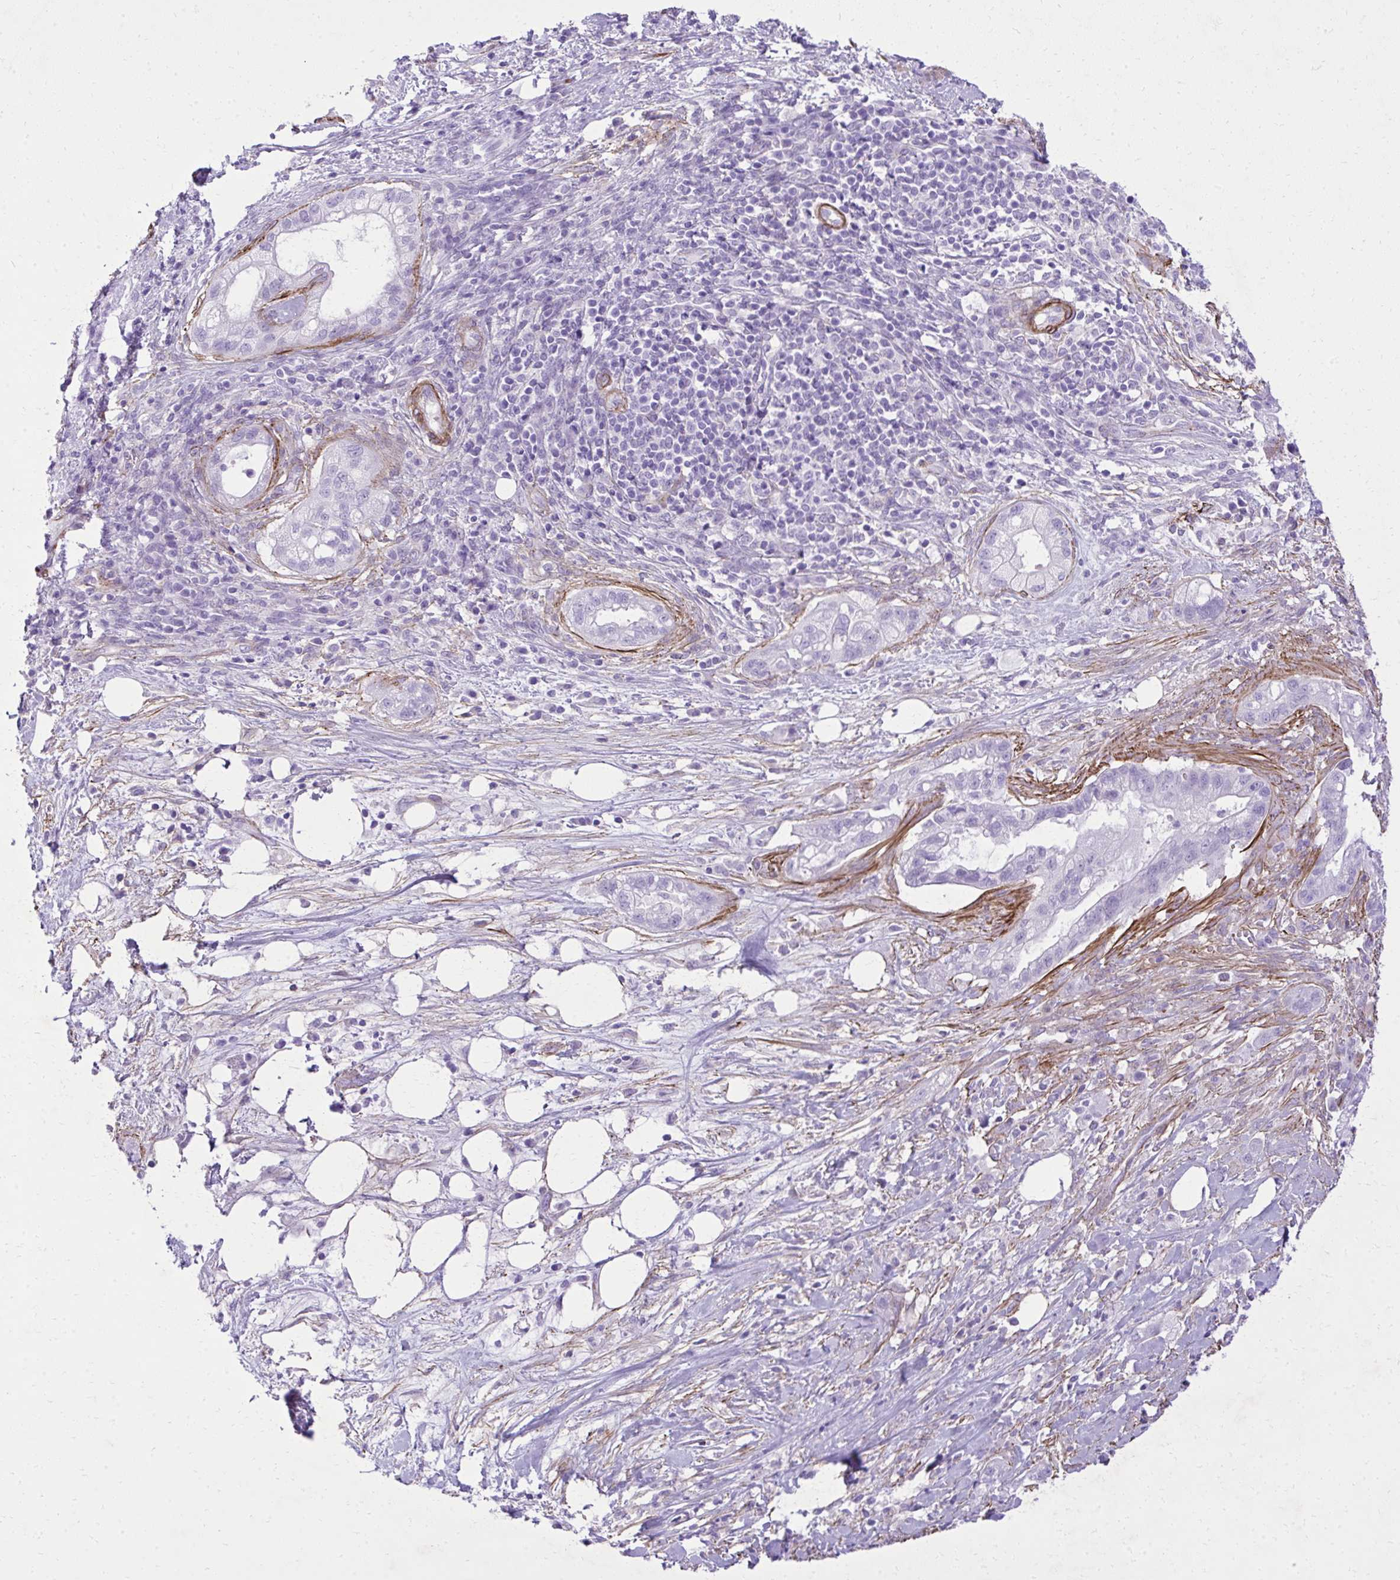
{"staining": {"intensity": "negative", "quantity": "none", "location": "none"}, "tissue": "pancreatic cancer", "cell_type": "Tumor cells", "image_type": "cancer", "snomed": [{"axis": "morphology", "description": "Adenocarcinoma, NOS"}, {"axis": "topography", "description": "Pancreas"}], "caption": "Micrograph shows no significant protein staining in tumor cells of adenocarcinoma (pancreatic).", "gene": "PITPNM3", "patient": {"sex": "male", "age": 44}}